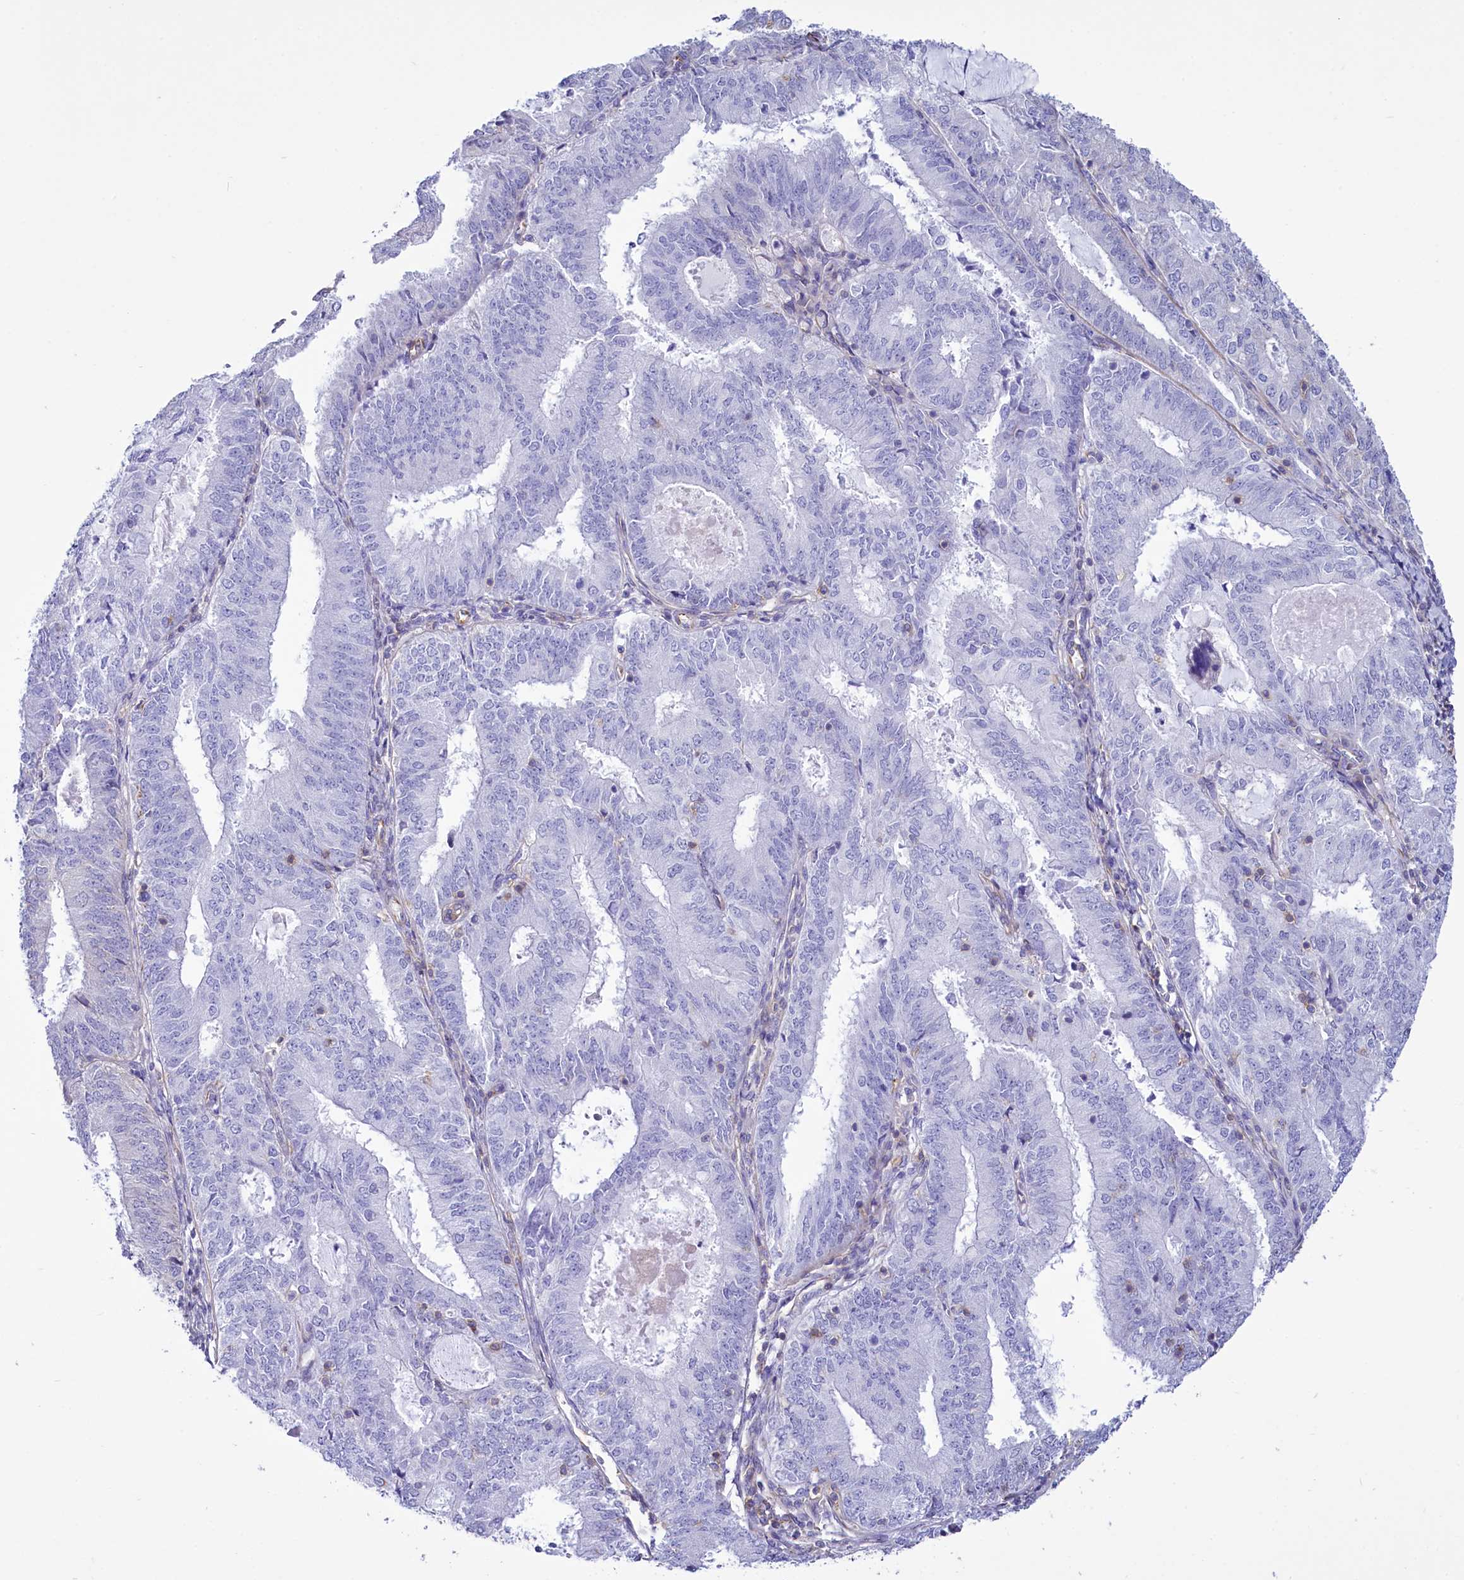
{"staining": {"intensity": "negative", "quantity": "none", "location": "none"}, "tissue": "endometrial cancer", "cell_type": "Tumor cells", "image_type": "cancer", "snomed": [{"axis": "morphology", "description": "Adenocarcinoma, NOS"}, {"axis": "topography", "description": "Endometrium"}], "caption": "Endometrial cancer stained for a protein using IHC shows no expression tumor cells.", "gene": "CD99", "patient": {"sex": "female", "age": 57}}